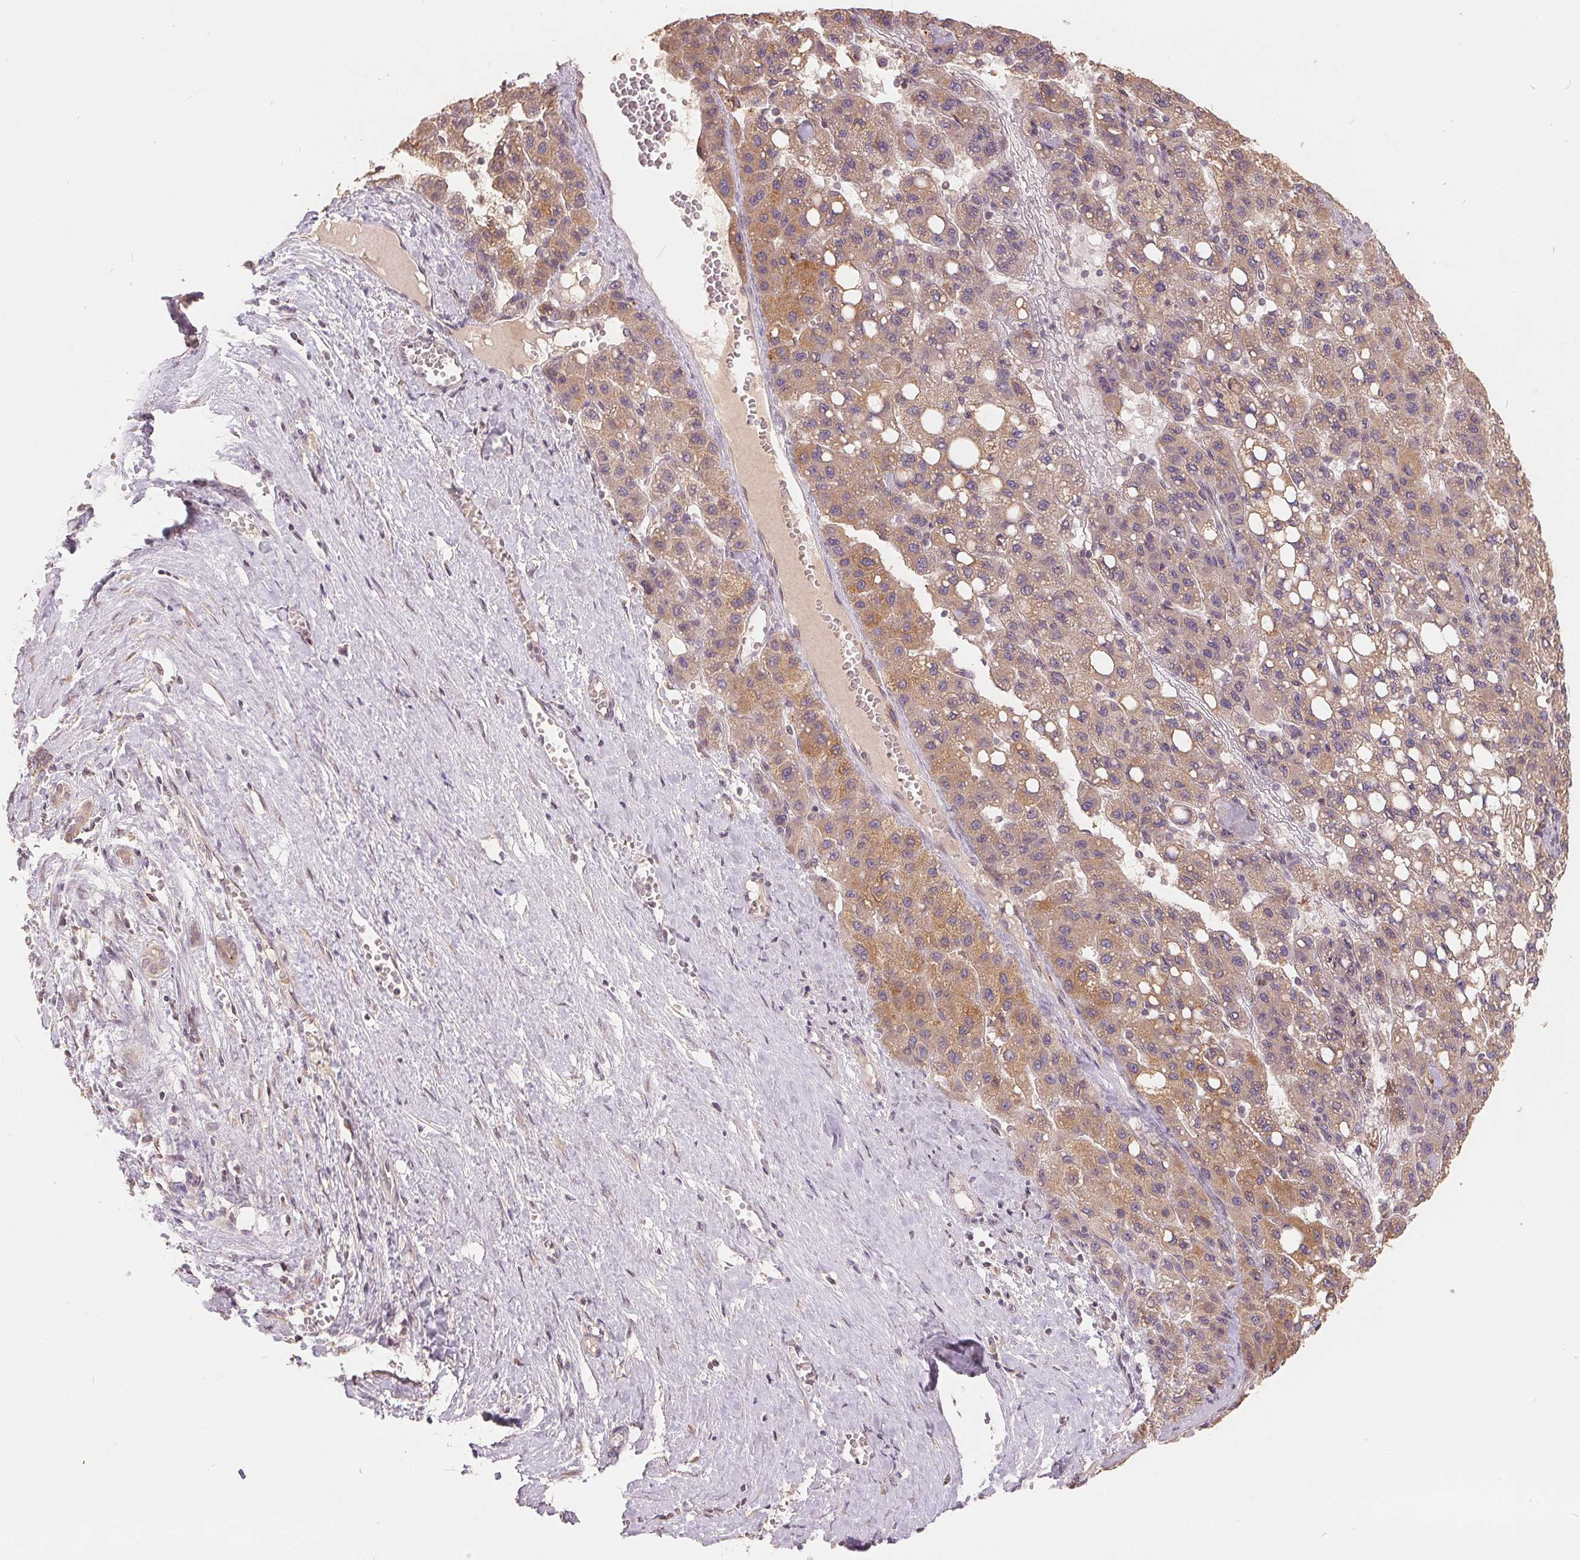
{"staining": {"intensity": "weak", "quantity": ">75%", "location": "cytoplasmic/membranous"}, "tissue": "liver cancer", "cell_type": "Tumor cells", "image_type": "cancer", "snomed": [{"axis": "morphology", "description": "Carcinoma, Hepatocellular, NOS"}, {"axis": "topography", "description": "Liver"}], "caption": "Immunohistochemical staining of liver cancer (hepatocellular carcinoma) shows weak cytoplasmic/membranous protein expression in about >75% of tumor cells.", "gene": "CDIPT", "patient": {"sex": "female", "age": 82}}